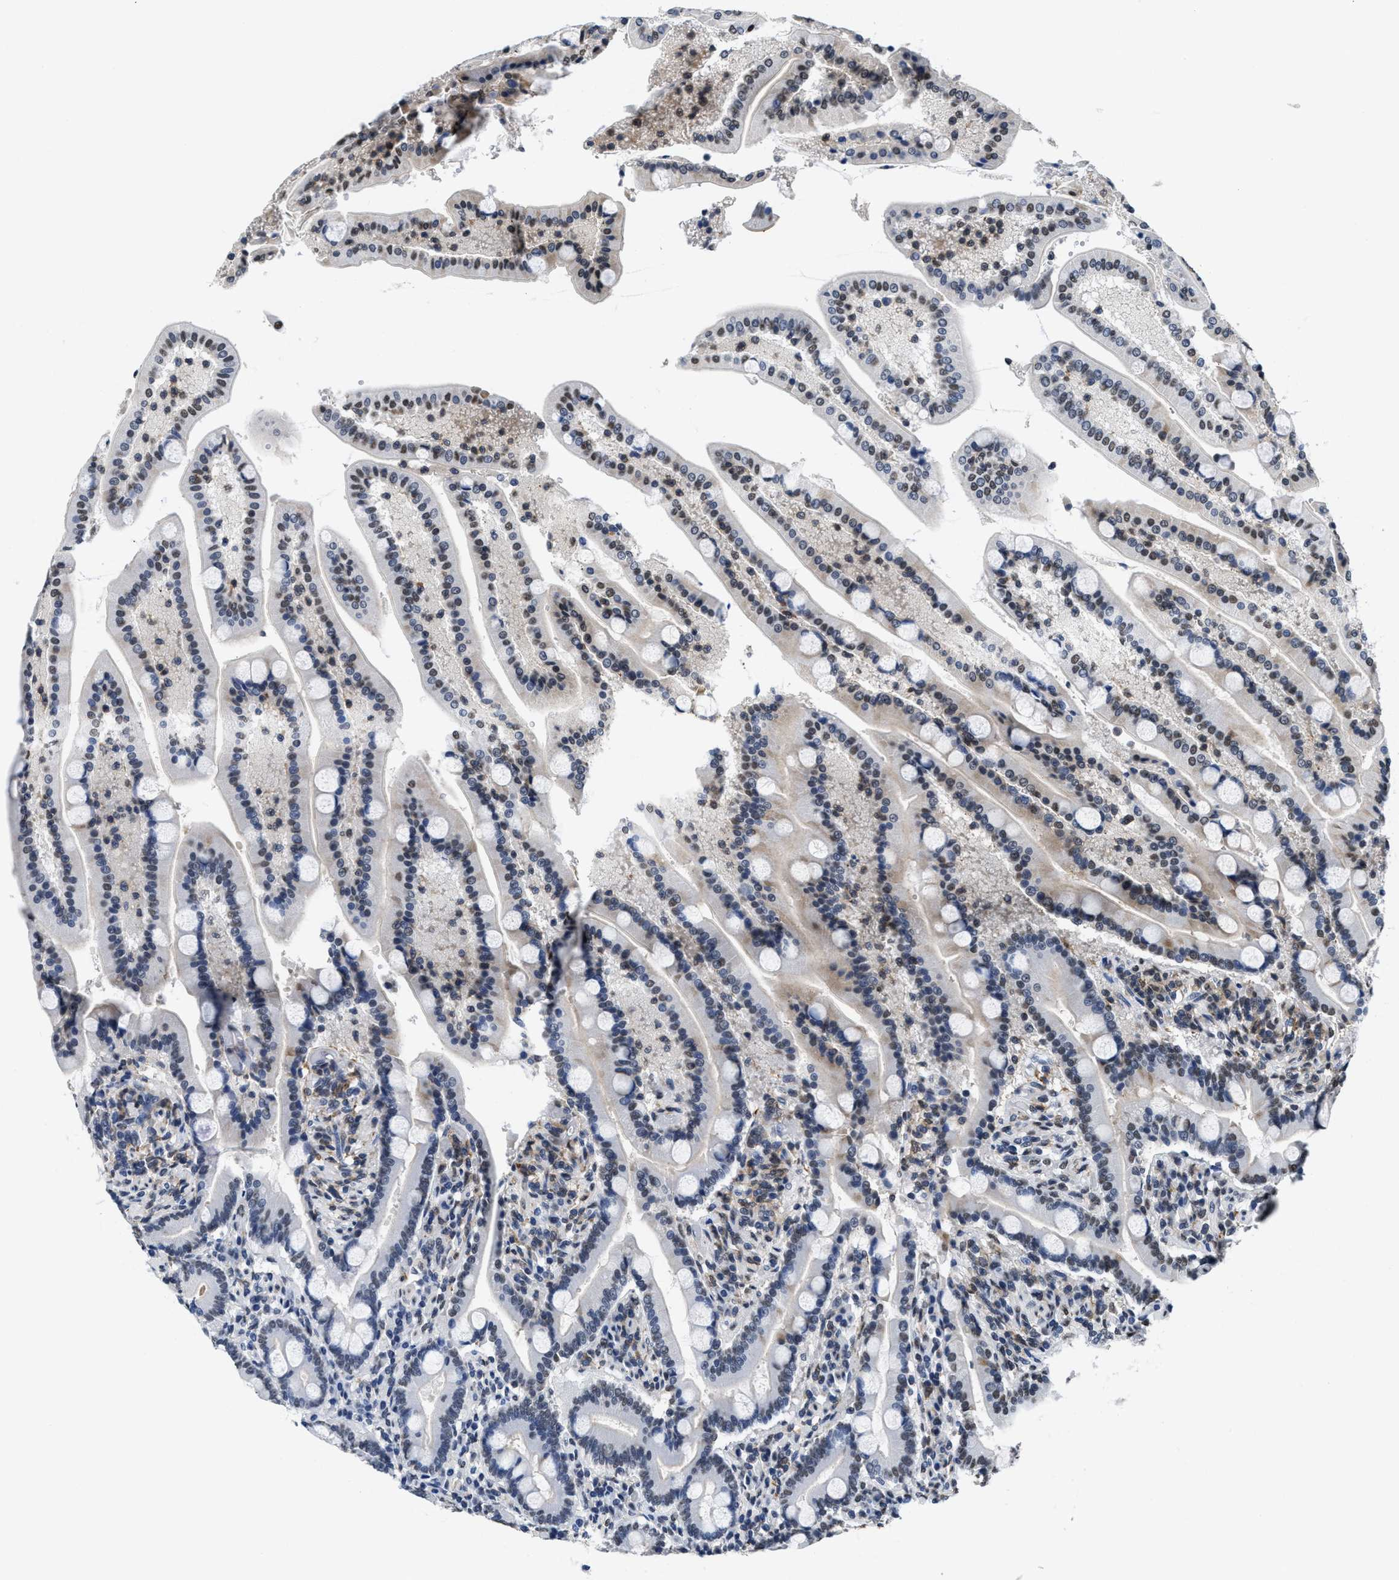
{"staining": {"intensity": "moderate", "quantity": "<25%", "location": "nuclear"}, "tissue": "duodenum", "cell_type": "Glandular cells", "image_type": "normal", "snomed": [{"axis": "morphology", "description": "Normal tissue, NOS"}, {"axis": "topography", "description": "Duodenum"}], "caption": "Protein positivity by immunohistochemistry (IHC) shows moderate nuclear expression in approximately <25% of glandular cells in normal duodenum.", "gene": "SUPT16H", "patient": {"sex": "male", "age": 54}}